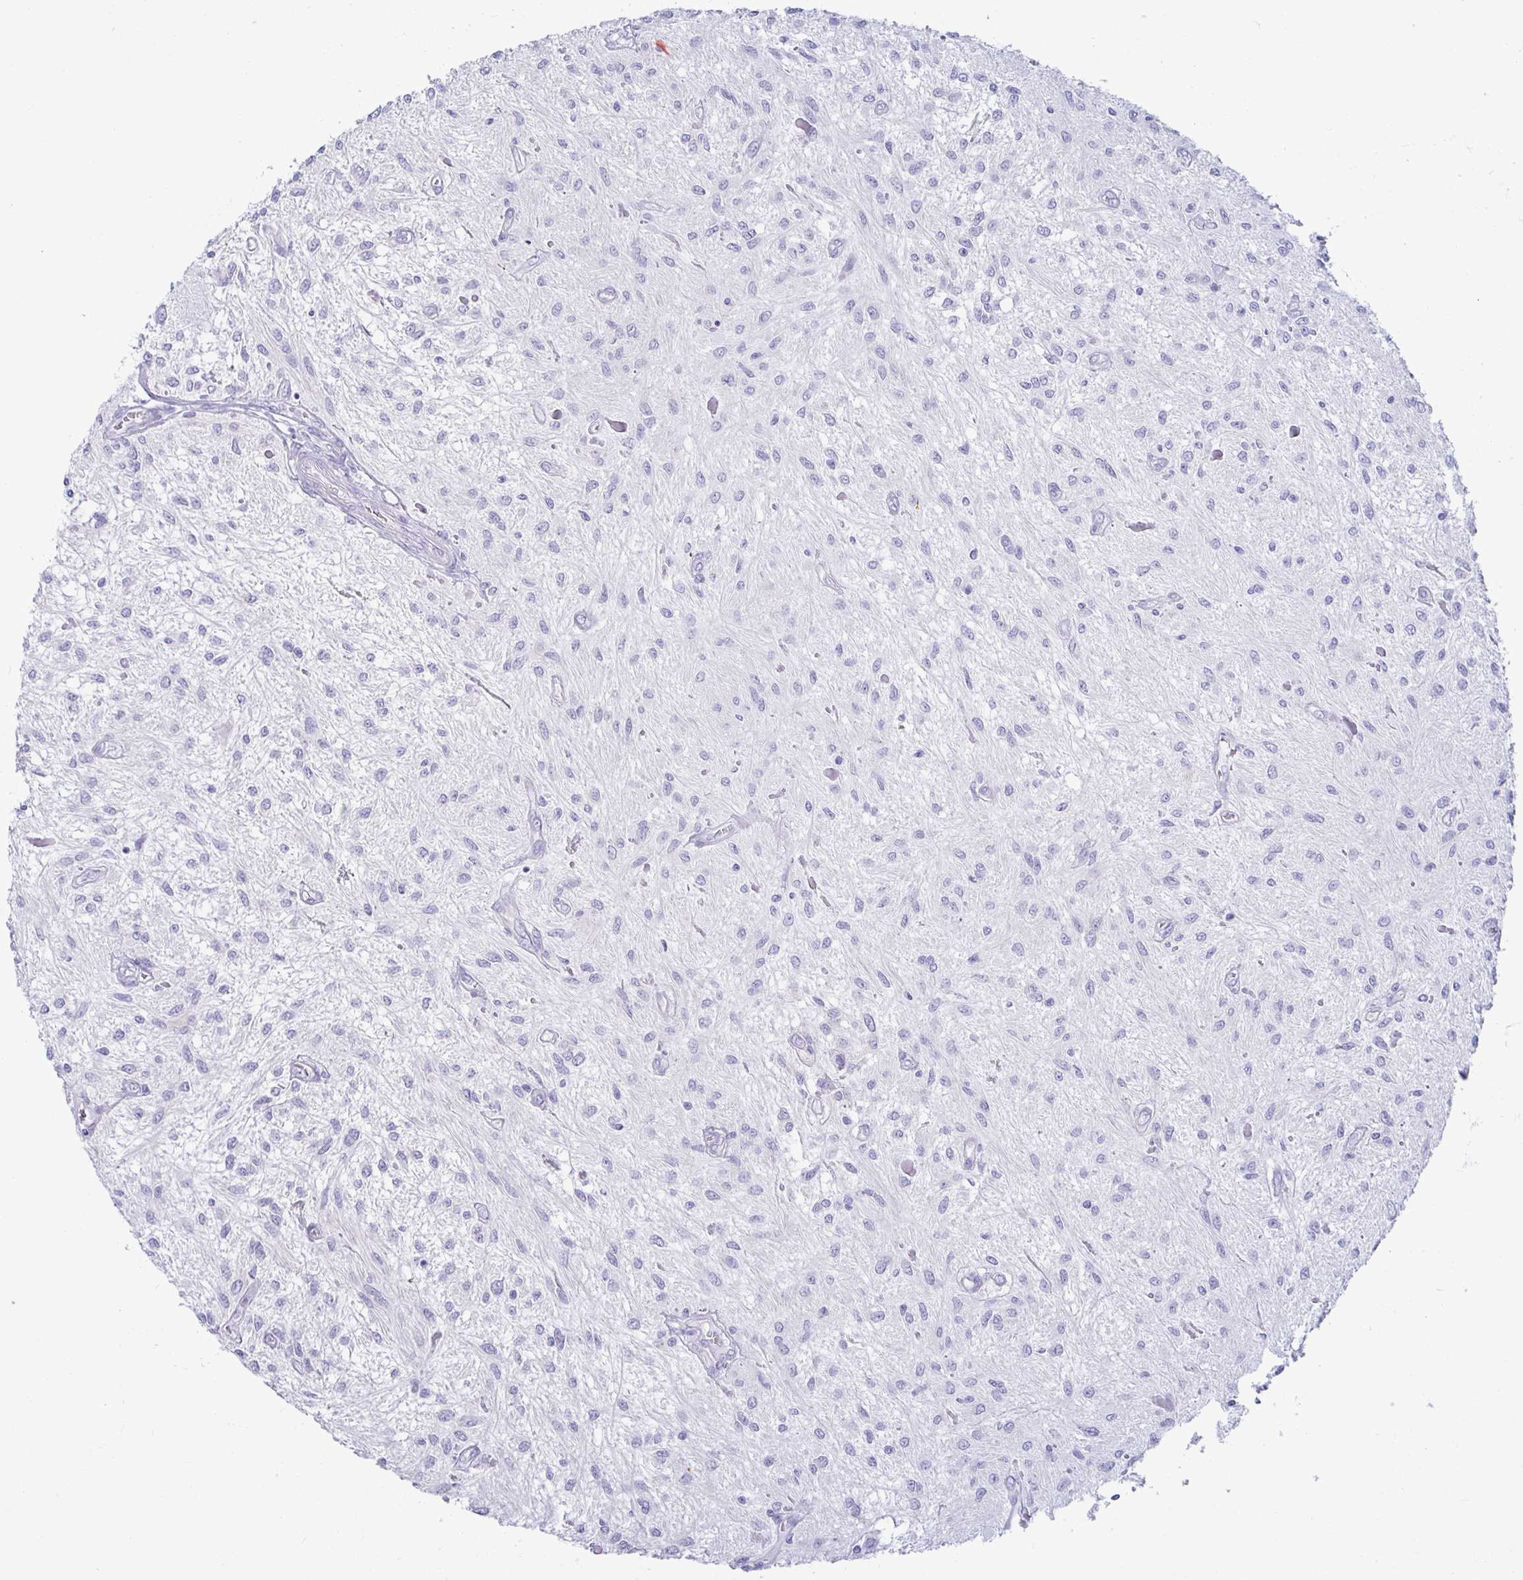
{"staining": {"intensity": "negative", "quantity": "none", "location": "none"}, "tissue": "glioma", "cell_type": "Tumor cells", "image_type": "cancer", "snomed": [{"axis": "morphology", "description": "Glioma, malignant, Low grade"}, {"axis": "topography", "description": "Cerebellum"}], "caption": "Immunohistochemistry (IHC) histopathology image of human malignant glioma (low-grade) stained for a protein (brown), which demonstrates no staining in tumor cells.", "gene": "TFPI2", "patient": {"sex": "female", "age": 14}}